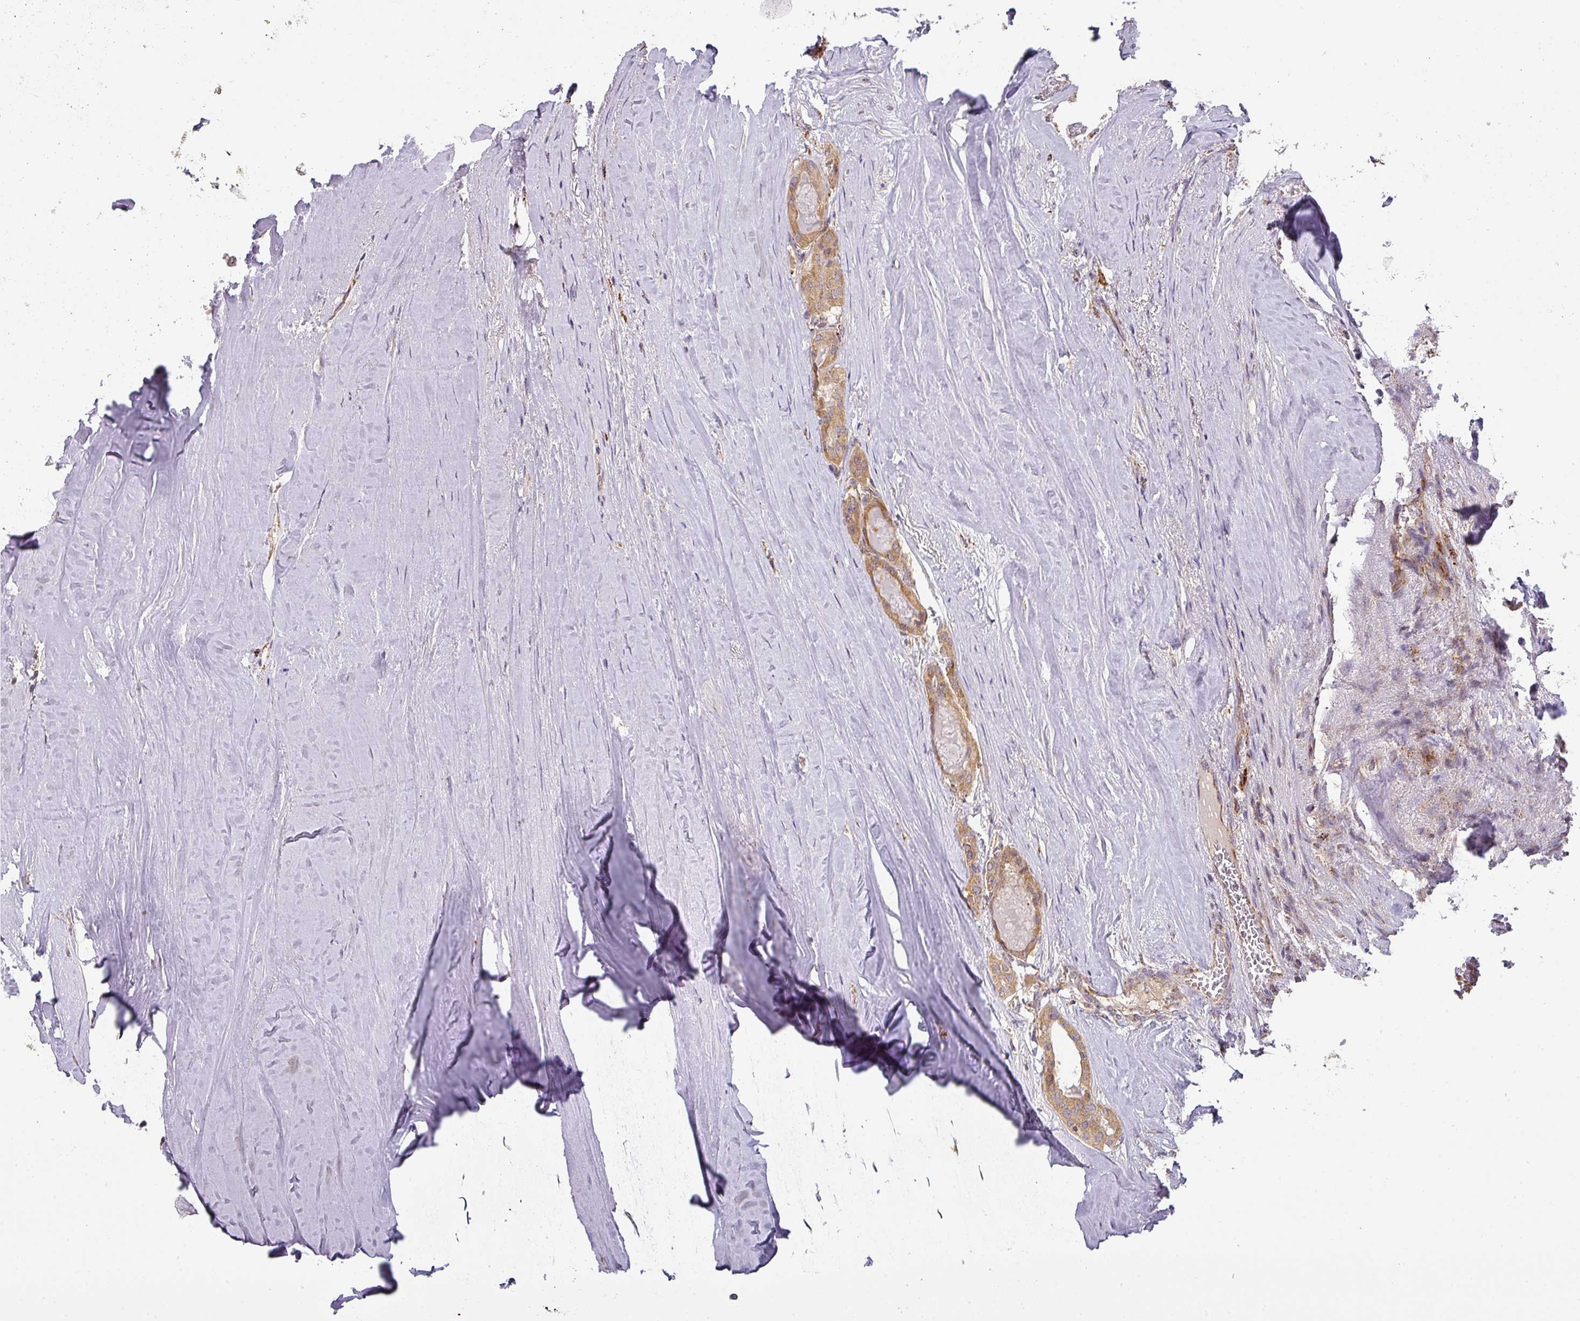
{"staining": {"intensity": "moderate", "quantity": ">75%", "location": "cytoplasmic/membranous"}, "tissue": "thyroid cancer", "cell_type": "Tumor cells", "image_type": "cancer", "snomed": [{"axis": "morphology", "description": "Papillary adenocarcinoma, NOS"}, {"axis": "topography", "description": "Thyroid gland"}], "caption": "An image of thyroid cancer (papillary adenocarcinoma) stained for a protein shows moderate cytoplasmic/membranous brown staining in tumor cells.", "gene": "MRPS16", "patient": {"sex": "female", "age": 59}}